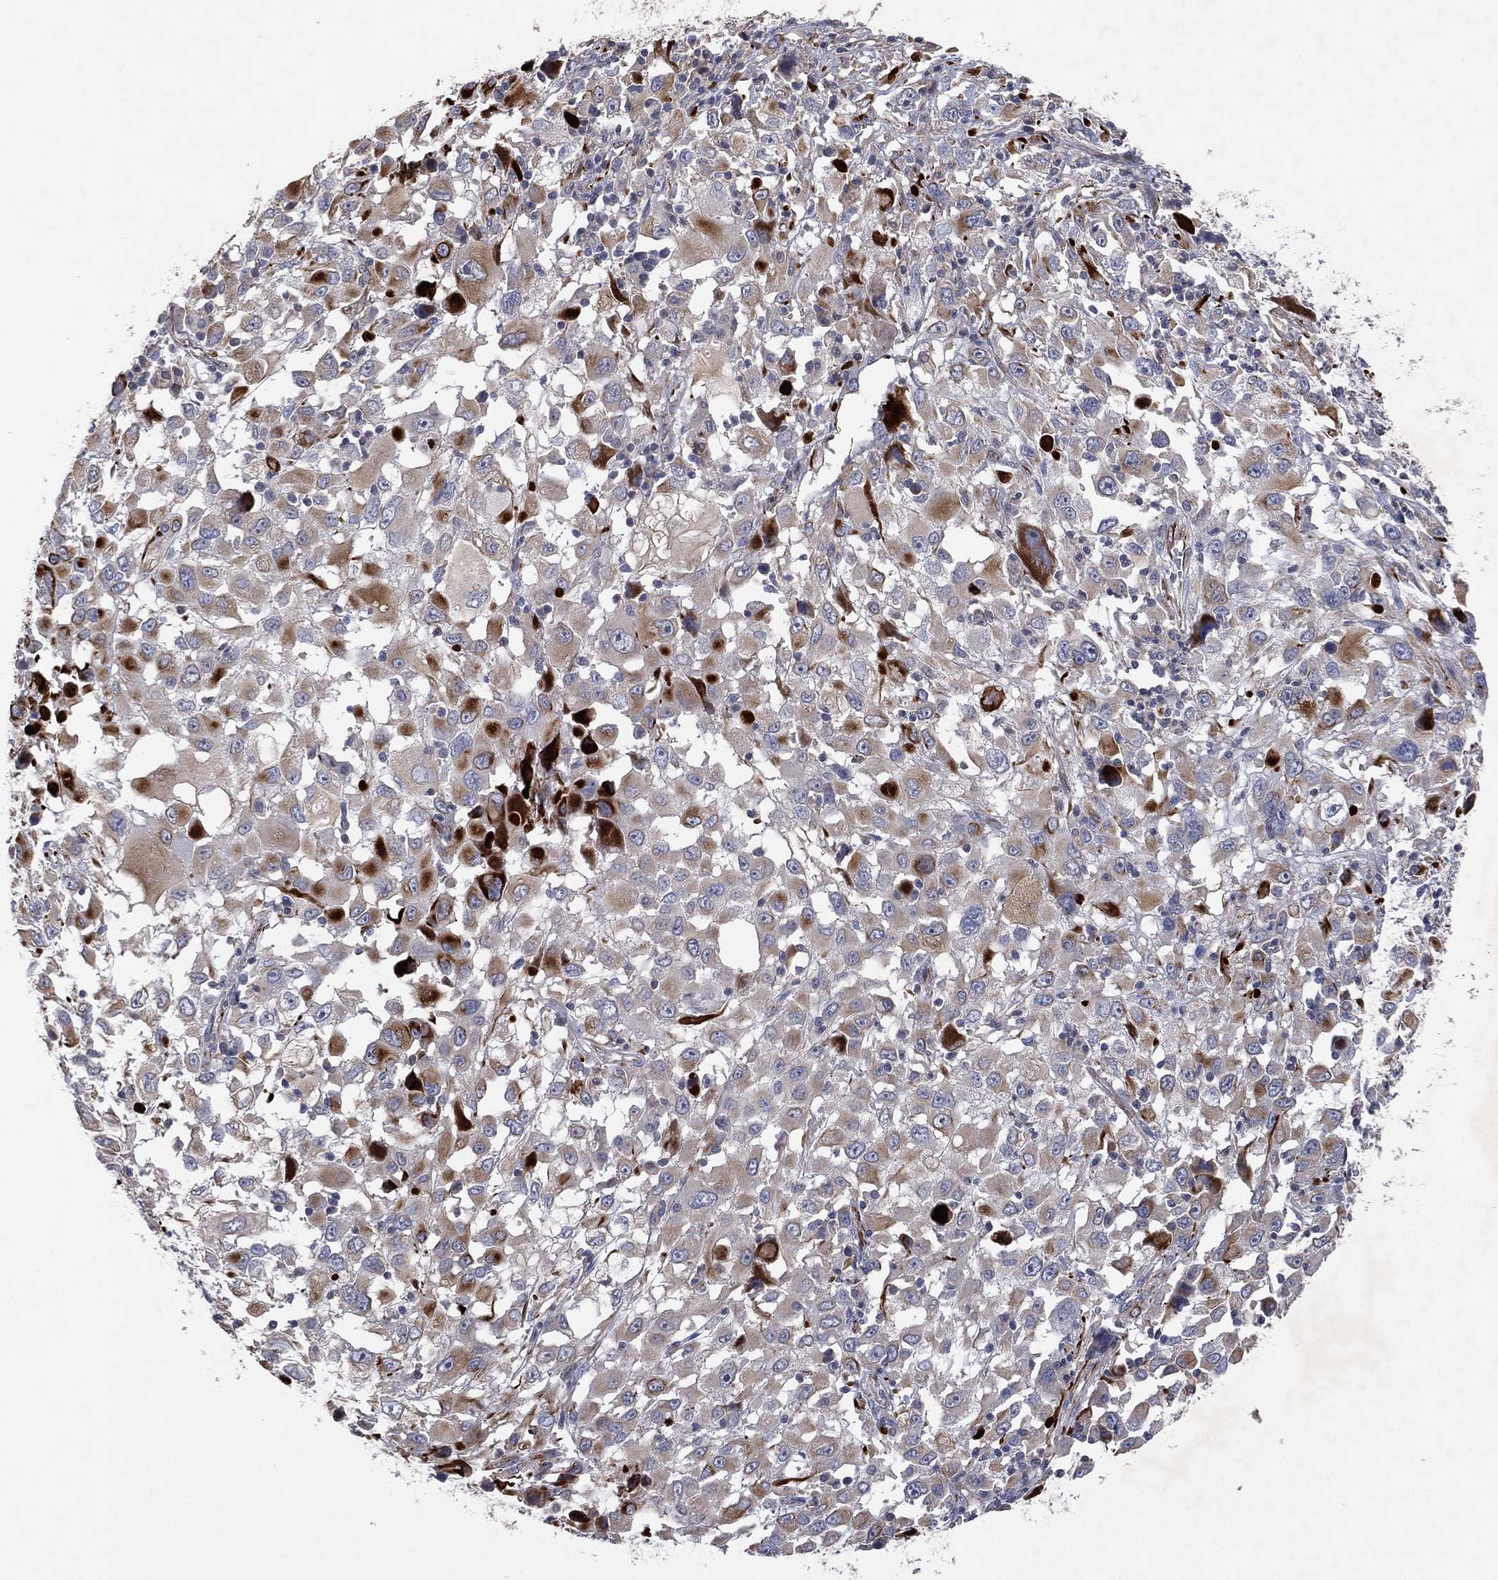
{"staining": {"intensity": "moderate", "quantity": "<25%", "location": "cytoplasmic/membranous"}, "tissue": "melanoma", "cell_type": "Tumor cells", "image_type": "cancer", "snomed": [{"axis": "morphology", "description": "Malignant melanoma, Metastatic site"}, {"axis": "topography", "description": "Soft tissue"}], "caption": "Protein expression analysis of melanoma reveals moderate cytoplasmic/membranous positivity in about <25% of tumor cells.", "gene": "FLI1", "patient": {"sex": "male", "age": 50}}